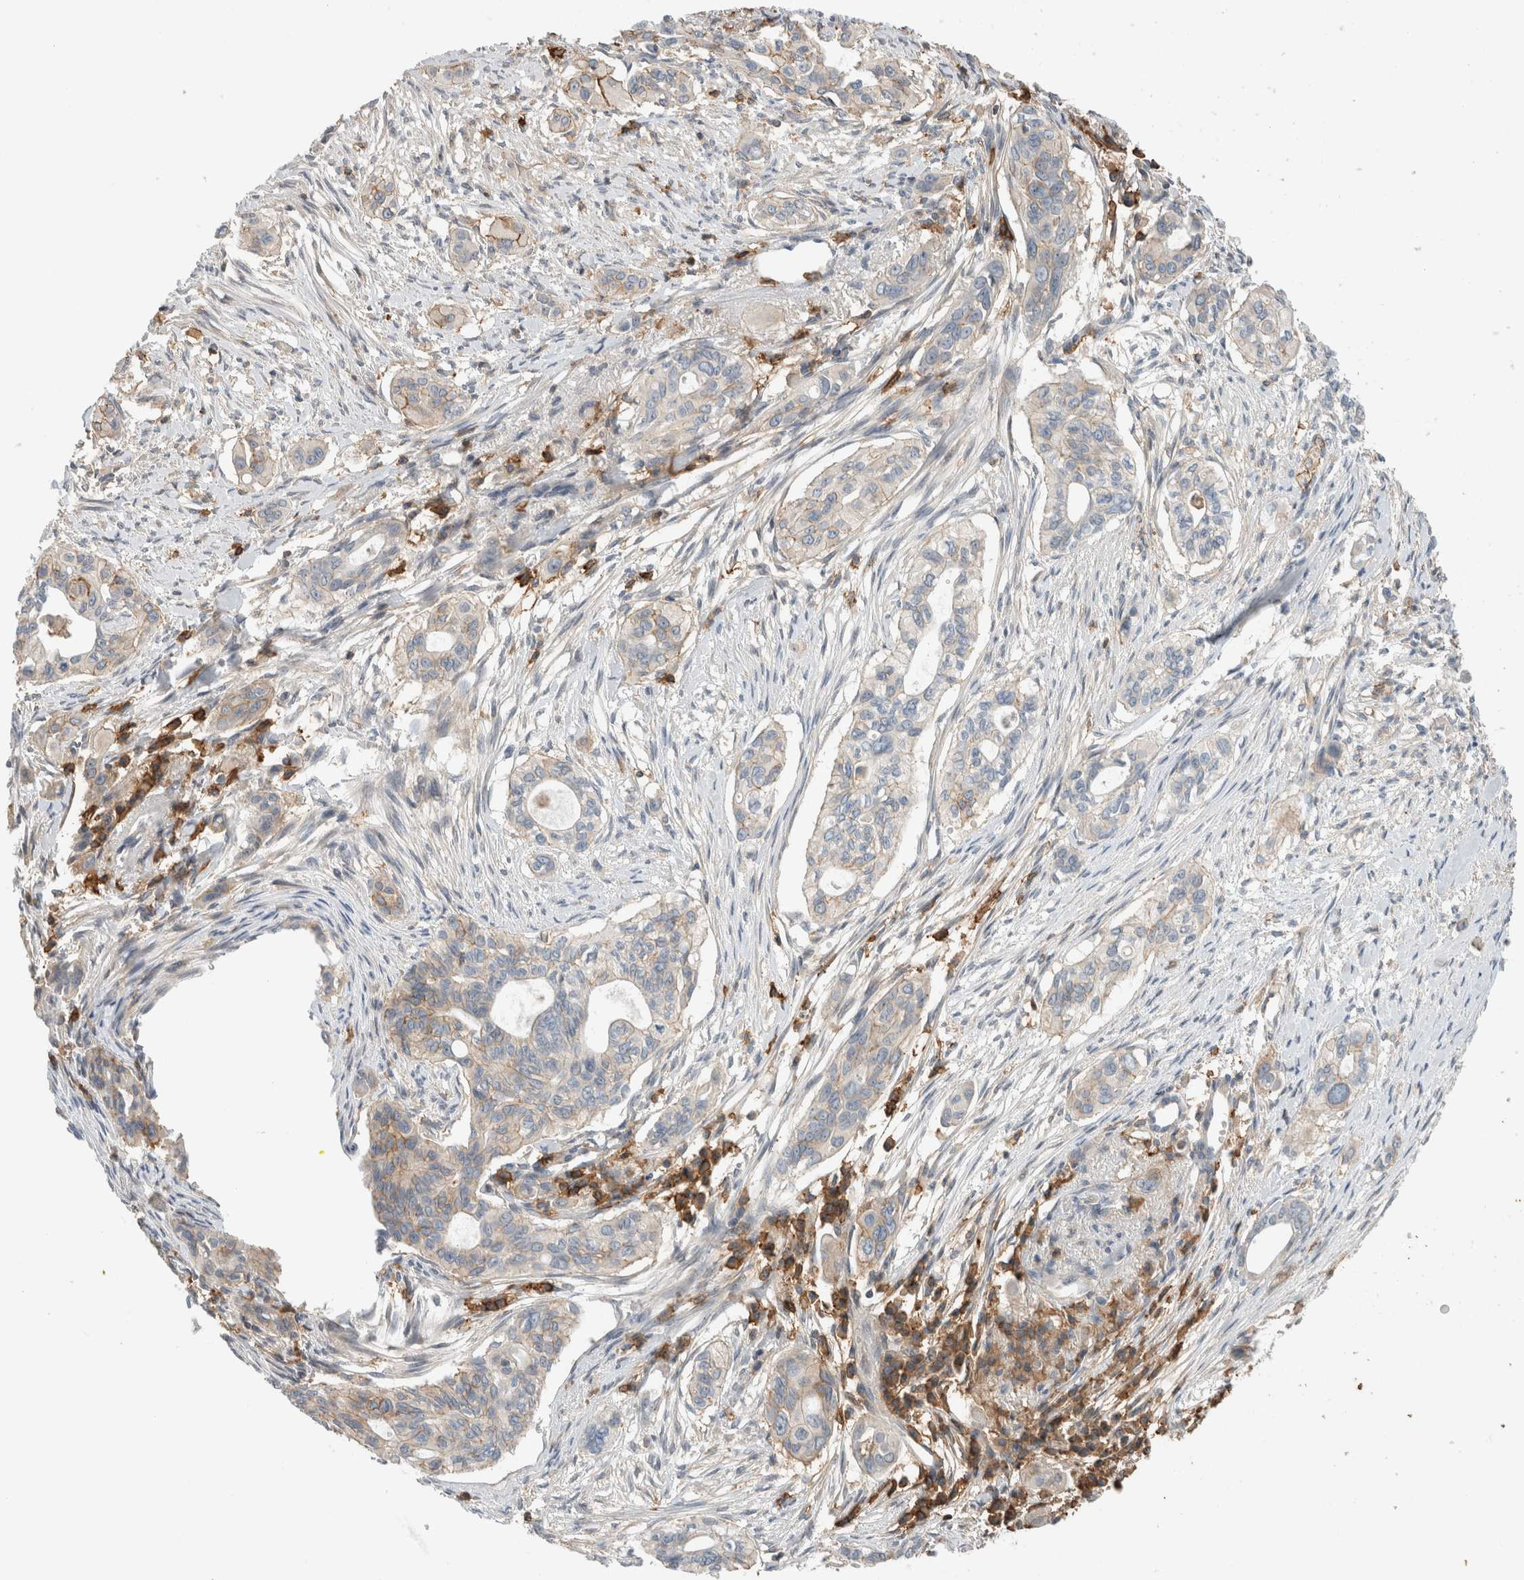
{"staining": {"intensity": "weak", "quantity": "<25%", "location": "cytoplasmic/membranous"}, "tissue": "pancreatic cancer", "cell_type": "Tumor cells", "image_type": "cancer", "snomed": [{"axis": "morphology", "description": "Adenocarcinoma, NOS"}, {"axis": "topography", "description": "Pancreas"}], "caption": "This image is of pancreatic cancer (adenocarcinoma) stained with IHC to label a protein in brown with the nuclei are counter-stained blue. There is no staining in tumor cells. Nuclei are stained in blue.", "gene": "ERCC6L2", "patient": {"sex": "female", "age": 60}}